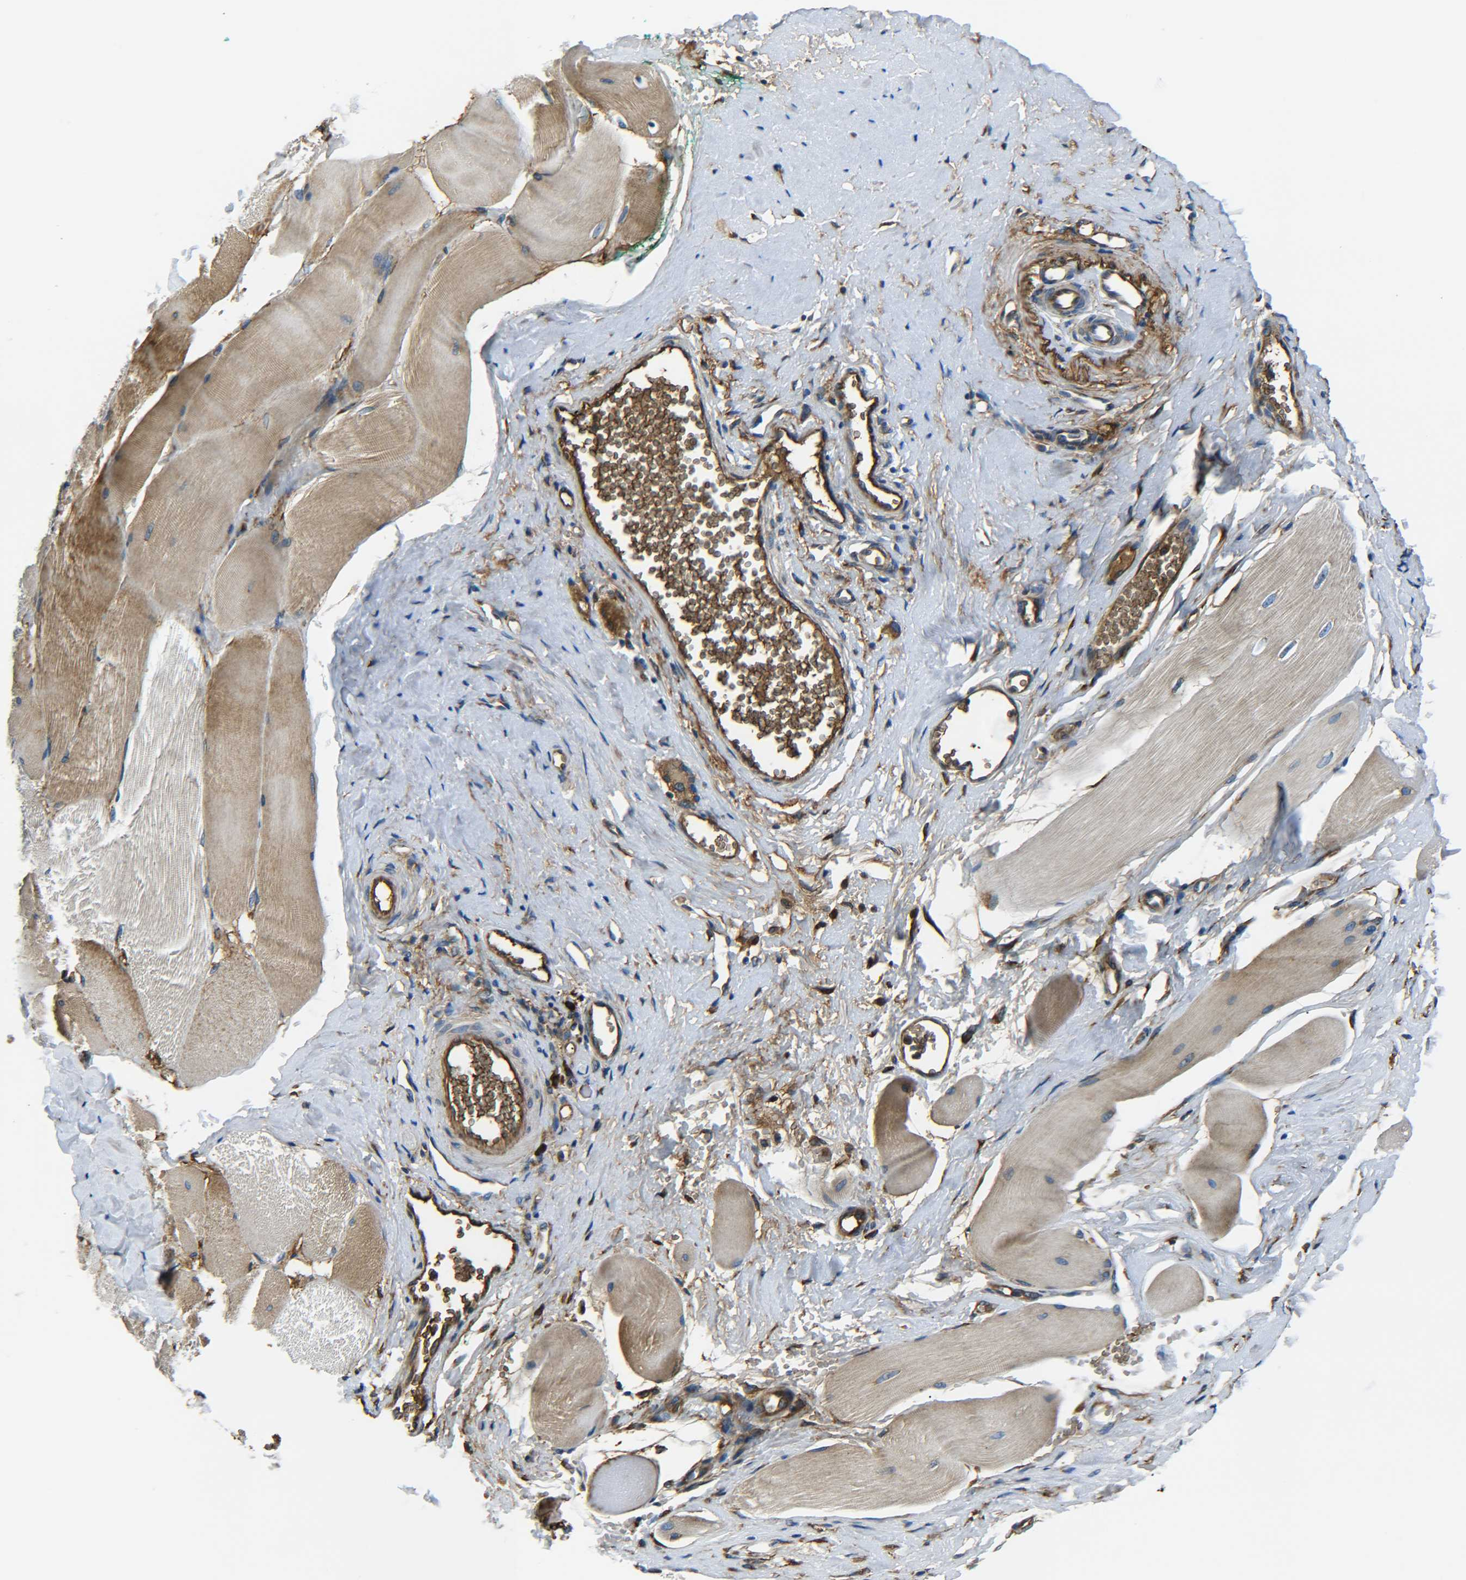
{"staining": {"intensity": "moderate", "quantity": ">75%", "location": "cytoplasmic/membranous"}, "tissue": "skeletal muscle", "cell_type": "Myocytes", "image_type": "normal", "snomed": [{"axis": "morphology", "description": "Normal tissue, NOS"}, {"axis": "morphology", "description": "Squamous cell carcinoma, NOS"}, {"axis": "topography", "description": "Skeletal muscle"}], "caption": "Myocytes exhibit medium levels of moderate cytoplasmic/membranous positivity in about >75% of cells in unremarkable skeletal muscle.", "gene": "PREB", "patient": {"sex": "male", "age": 51}}